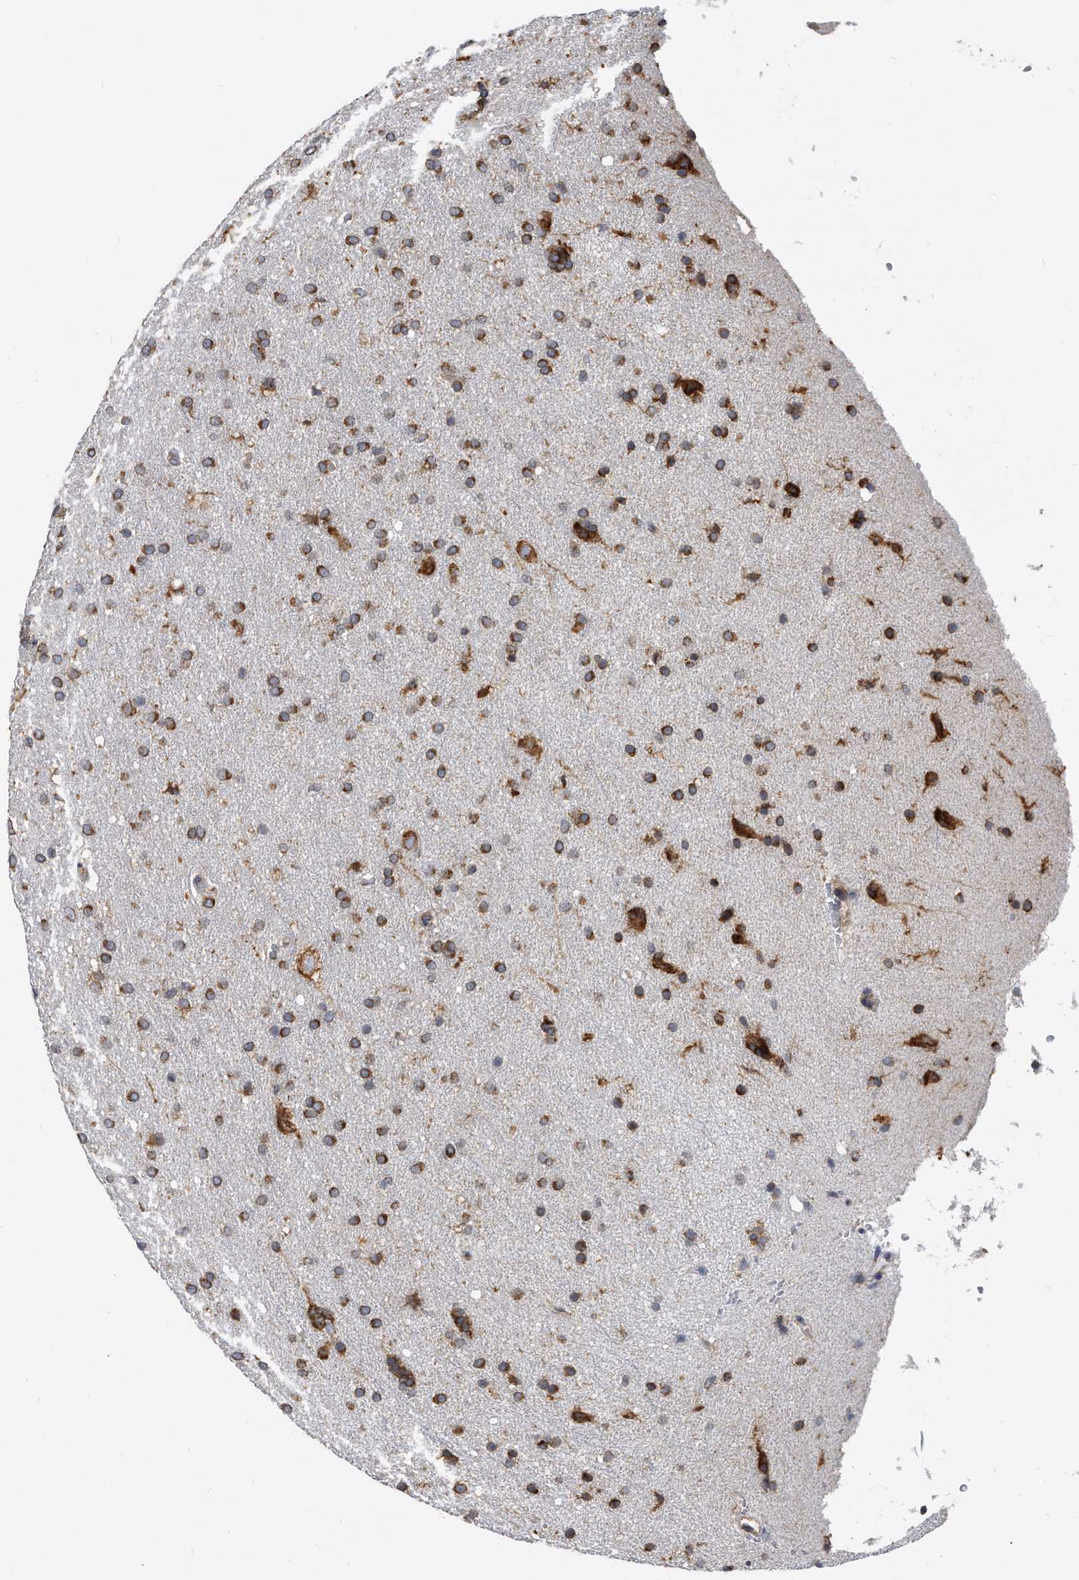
{"staining": {"intensity": "strong", "quantity": "25%-75%", "location": "cytoplasmic/membranous"}, "tissue": "glioma", "cell_type": "Tumor cells", "image_type": "cancer", "snomed": [{"axis": "morphology", "description": "Glioma, malignant, Low grade"}, {"axis": "topography", "description": "Brain"}], "caption": "About 25%-75% of tumor cells in human glioma exhibit strong cytoplasmic/membranous protein expression as visualized by brown immunohistochemical staining.", "gene": "CCDC47", "patient": {"sex": "female", "age": 37}}